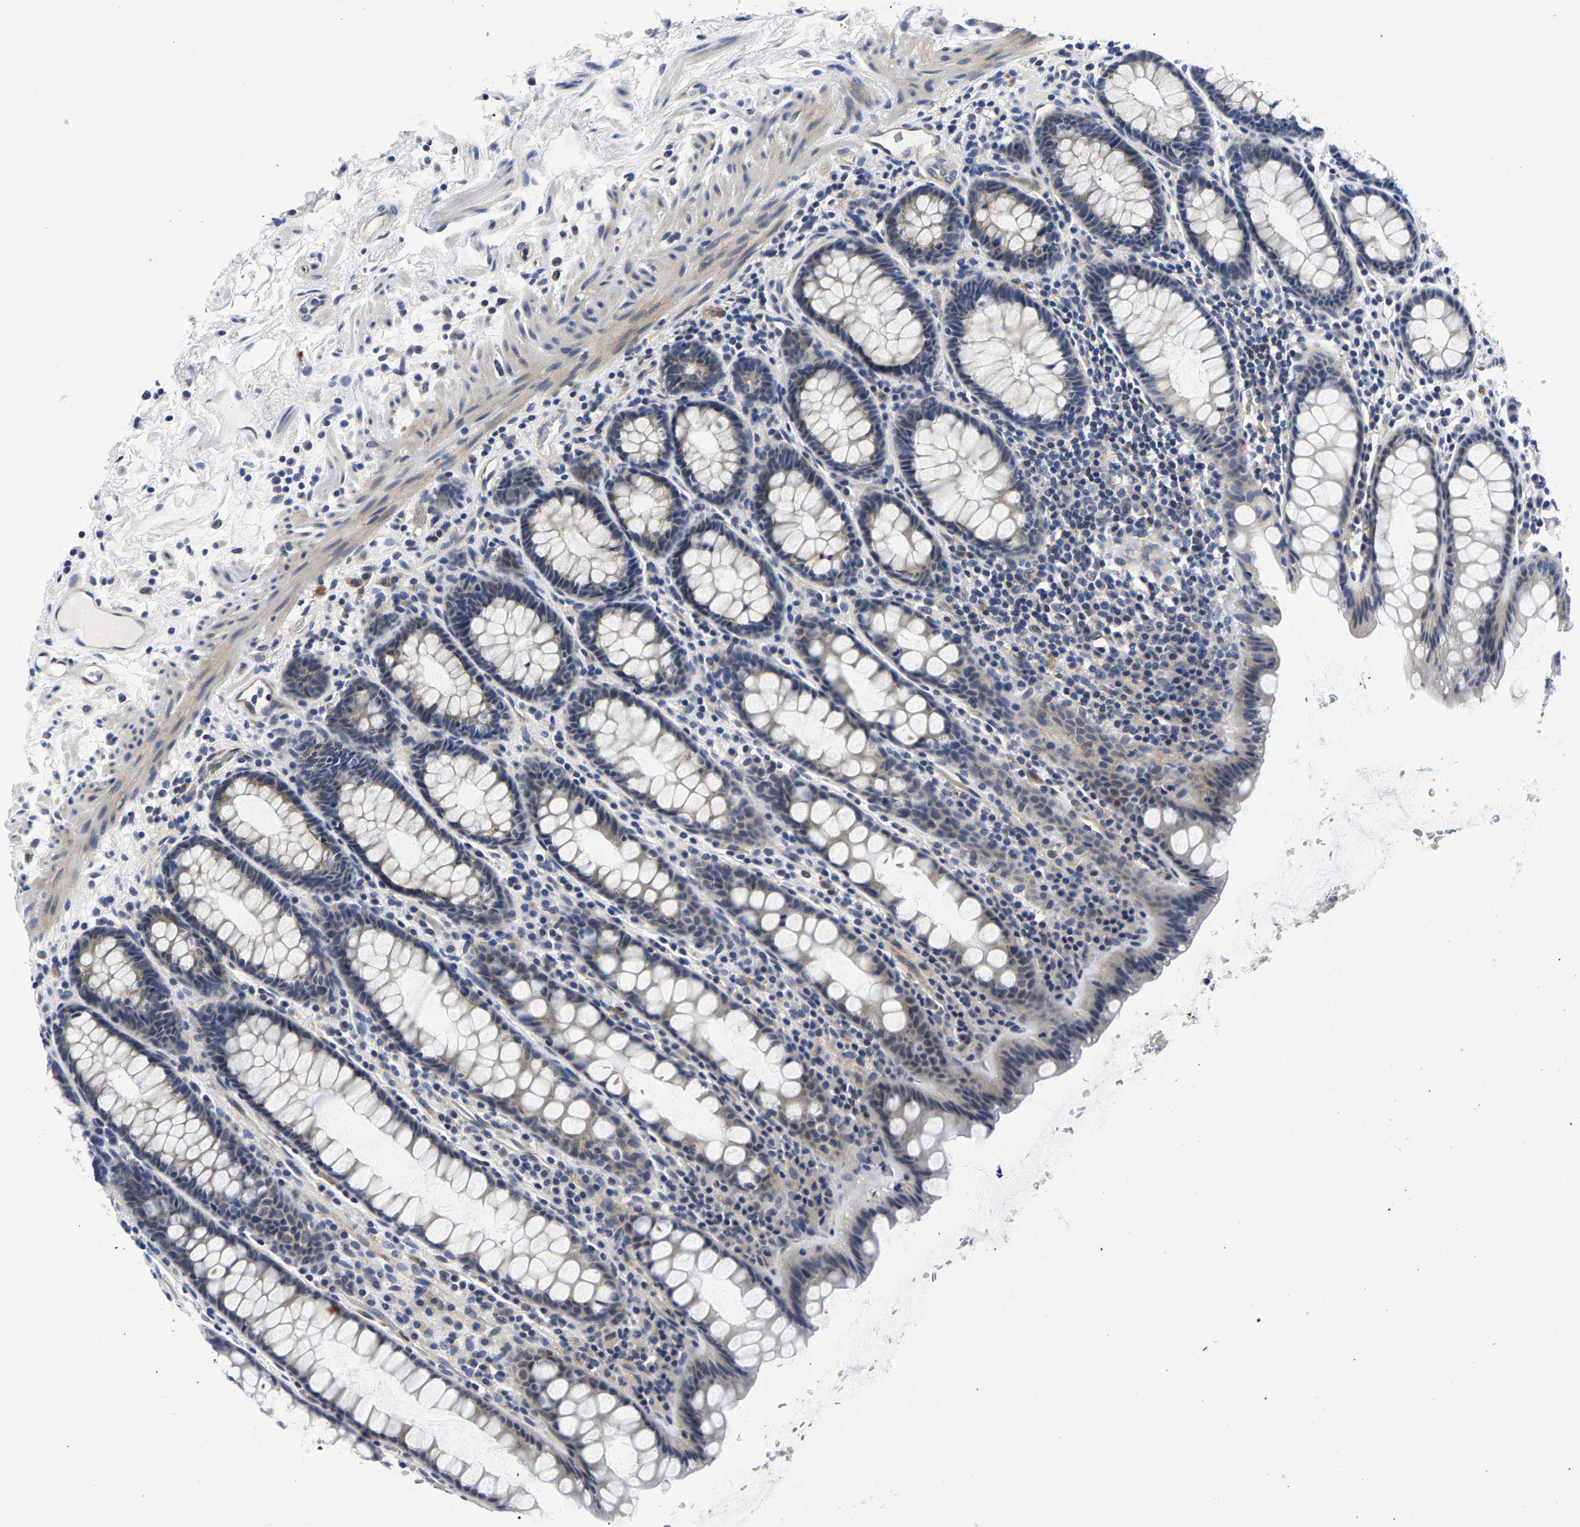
{"staining": {"intensity": "weak", "quantity": "<25%", "location": "cytoplasmic/membranous"}, "tissue": "rectum", "cell_type": "Glandular cells", "image_type": "normal", "snomed": [{"axis": "morphology", "description": "Normal tissue, NOS"}, {"axis": "topography", "description": "Rectum"}], "caption": "A high-resolution histopathology image shows immunohistochemistry (IHC) staining of benign rectum, which demonstrates no significant expression in glandular cells. (DAB IHC visualized using brightfield microscopy, high magnification).", "gene": "P2RY4", "patient": {"sex": "male", "age": 92}}